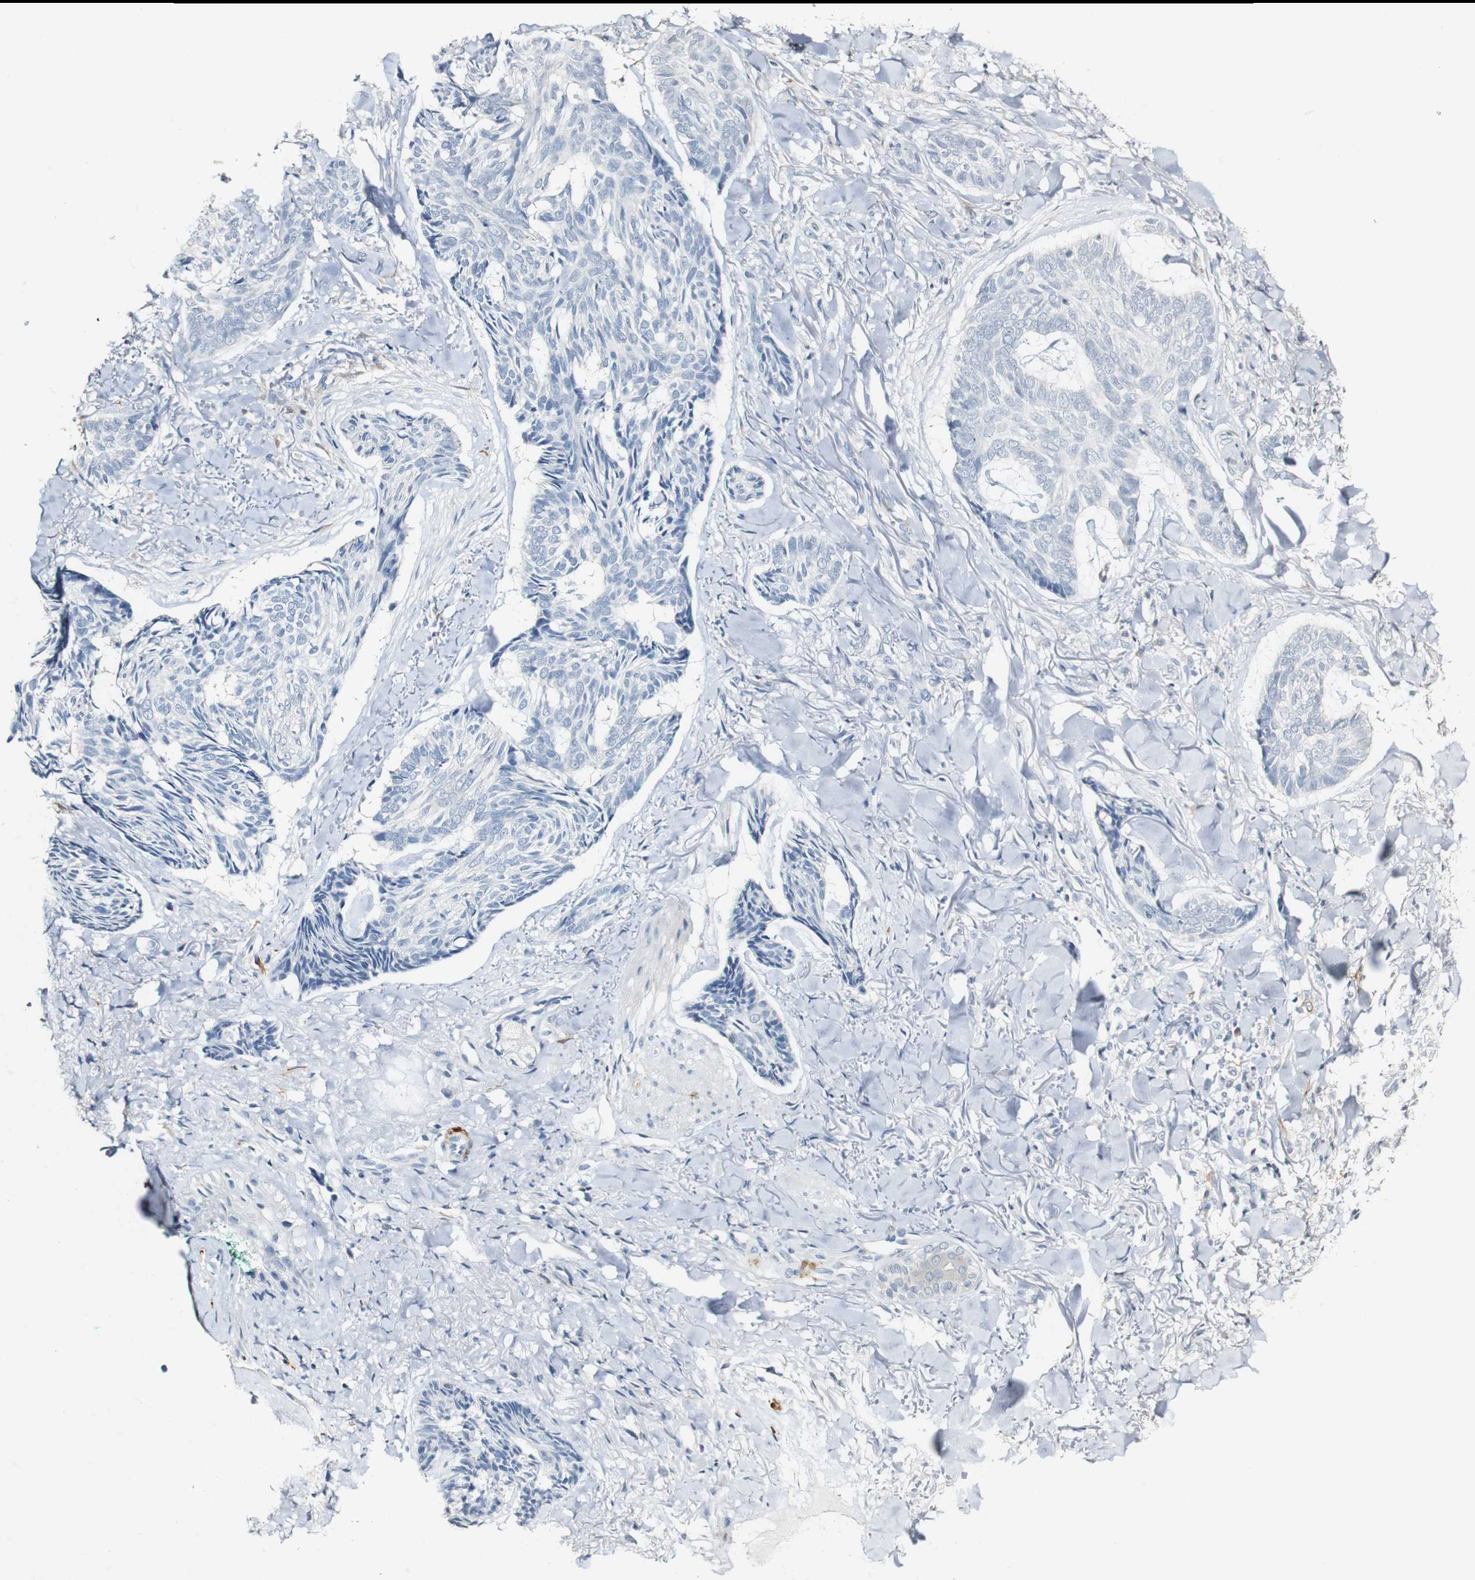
{"staining": {"intensity": "negative", "quantity": "none", "location": "none"}, "tissue": "skin cancer", "cell_type": "Tumor cells", "image_type": "cancer", "snomed": [{"axis": "morphology", "description": "Basal cell carcinoma"}, {"axis": "topography", "description": "Skin"}], "caption": "The histopathology image shows no significant staining in tumor cells of skin cancer (basal cell carcinoma).", "gene": "FMO3", "patient": {"sex": "male", "age": 43}}